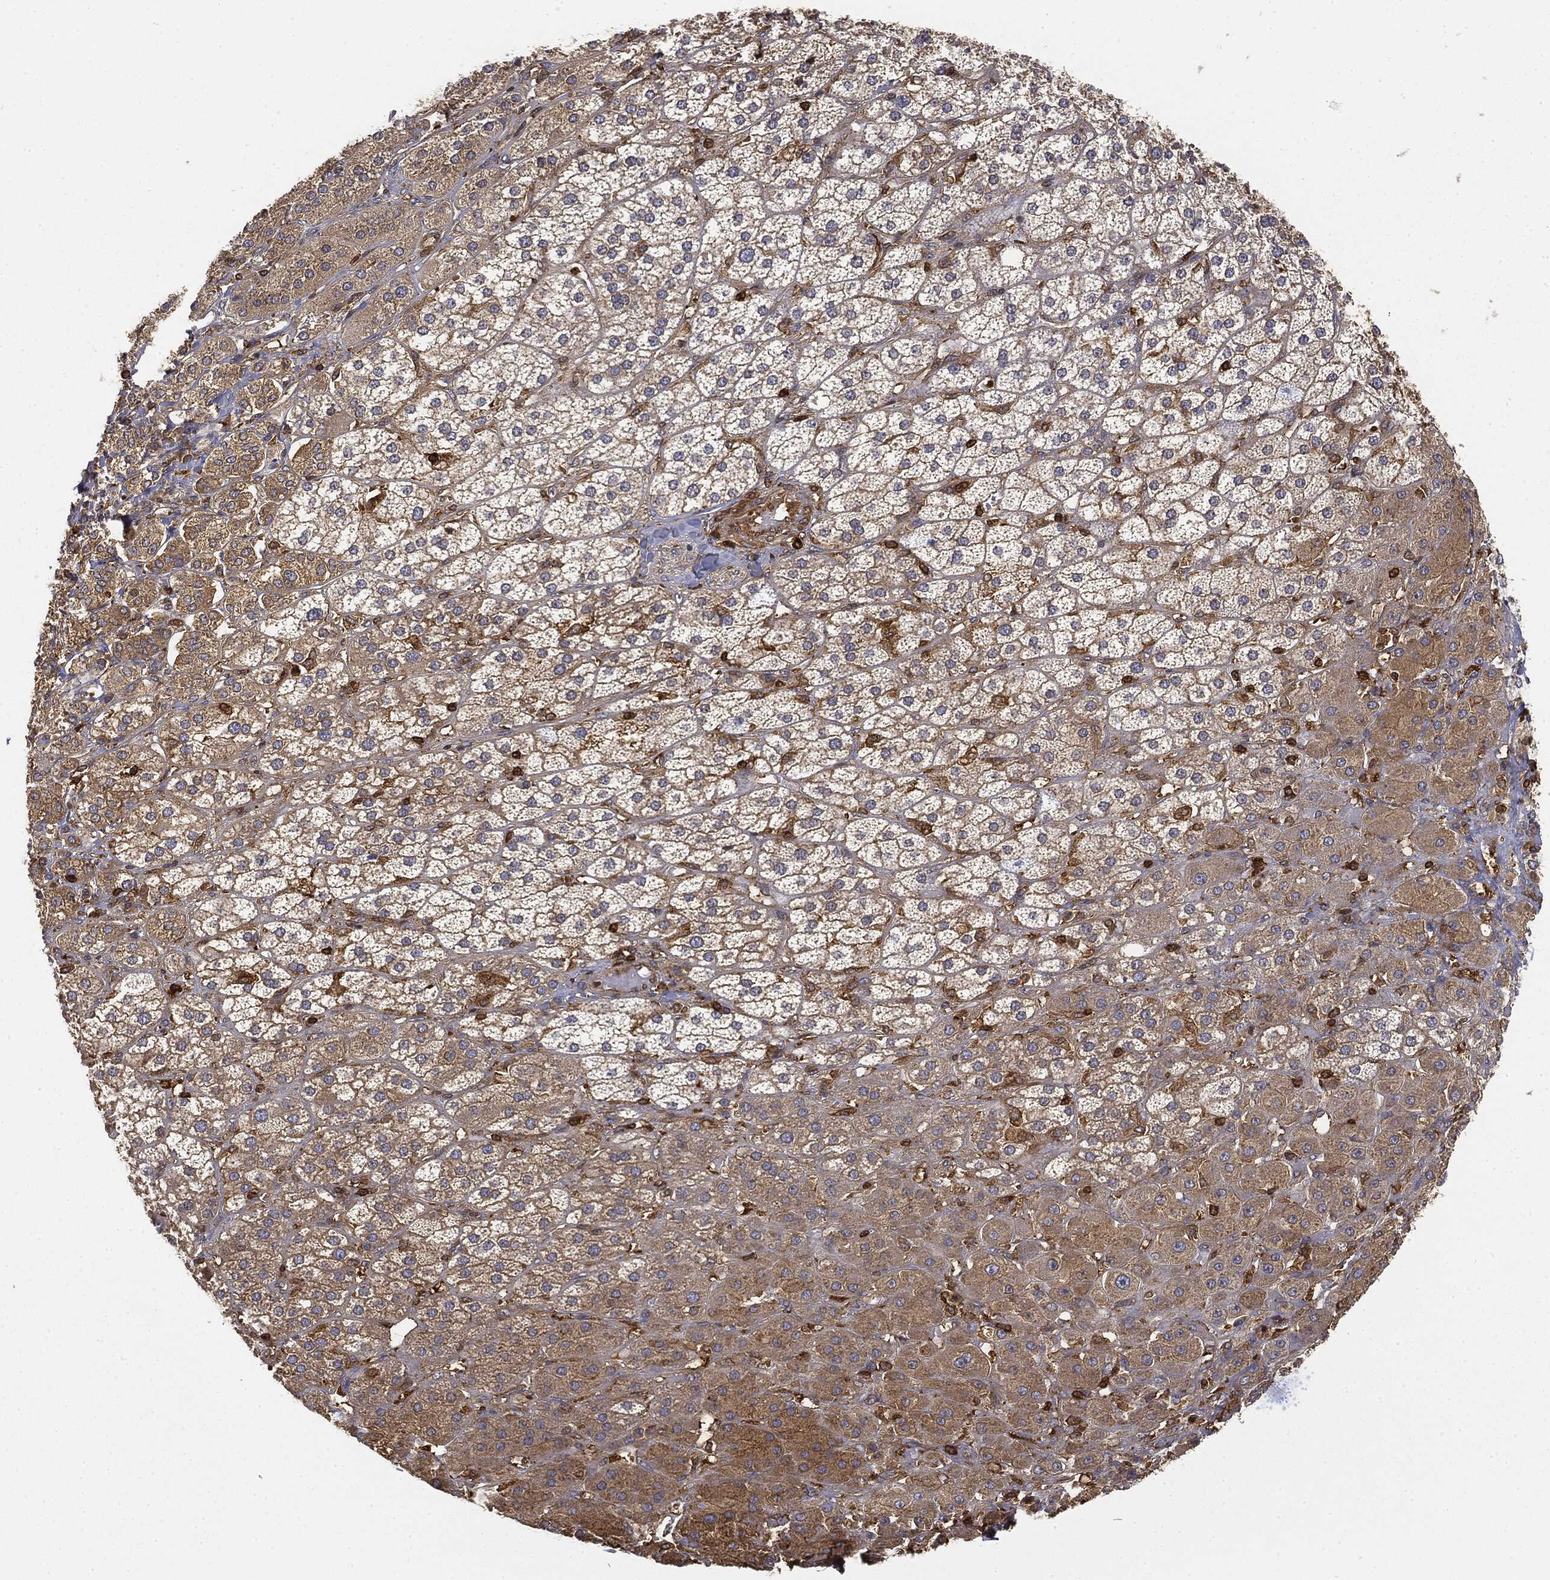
{"staining": {"intensity": "strong", "quantity": "25%-75%", "location": "cytoplasmic/membranous"}, "tissue": "adrenal gland", "cell_type": "Glandular cells", "image_type": "normal", "snomed": [{"axis": "morphology", "description": "Normal tissue, NOS"}, {"axis": "topography", "description": "Adrenal gland"}], "caption": "High-magnification brightfield microscopy of benign adrenal gland stained with DAB (3,3'-diaminobenzidine) (brown) and counterstained with hematoxylin (blue). glandular cells exhibit strong cytoplasmic/membranous positivity is present in about25%-75% of cells.", "gene": "WDR1", "patient": {"sex": "male", "age": 70}}